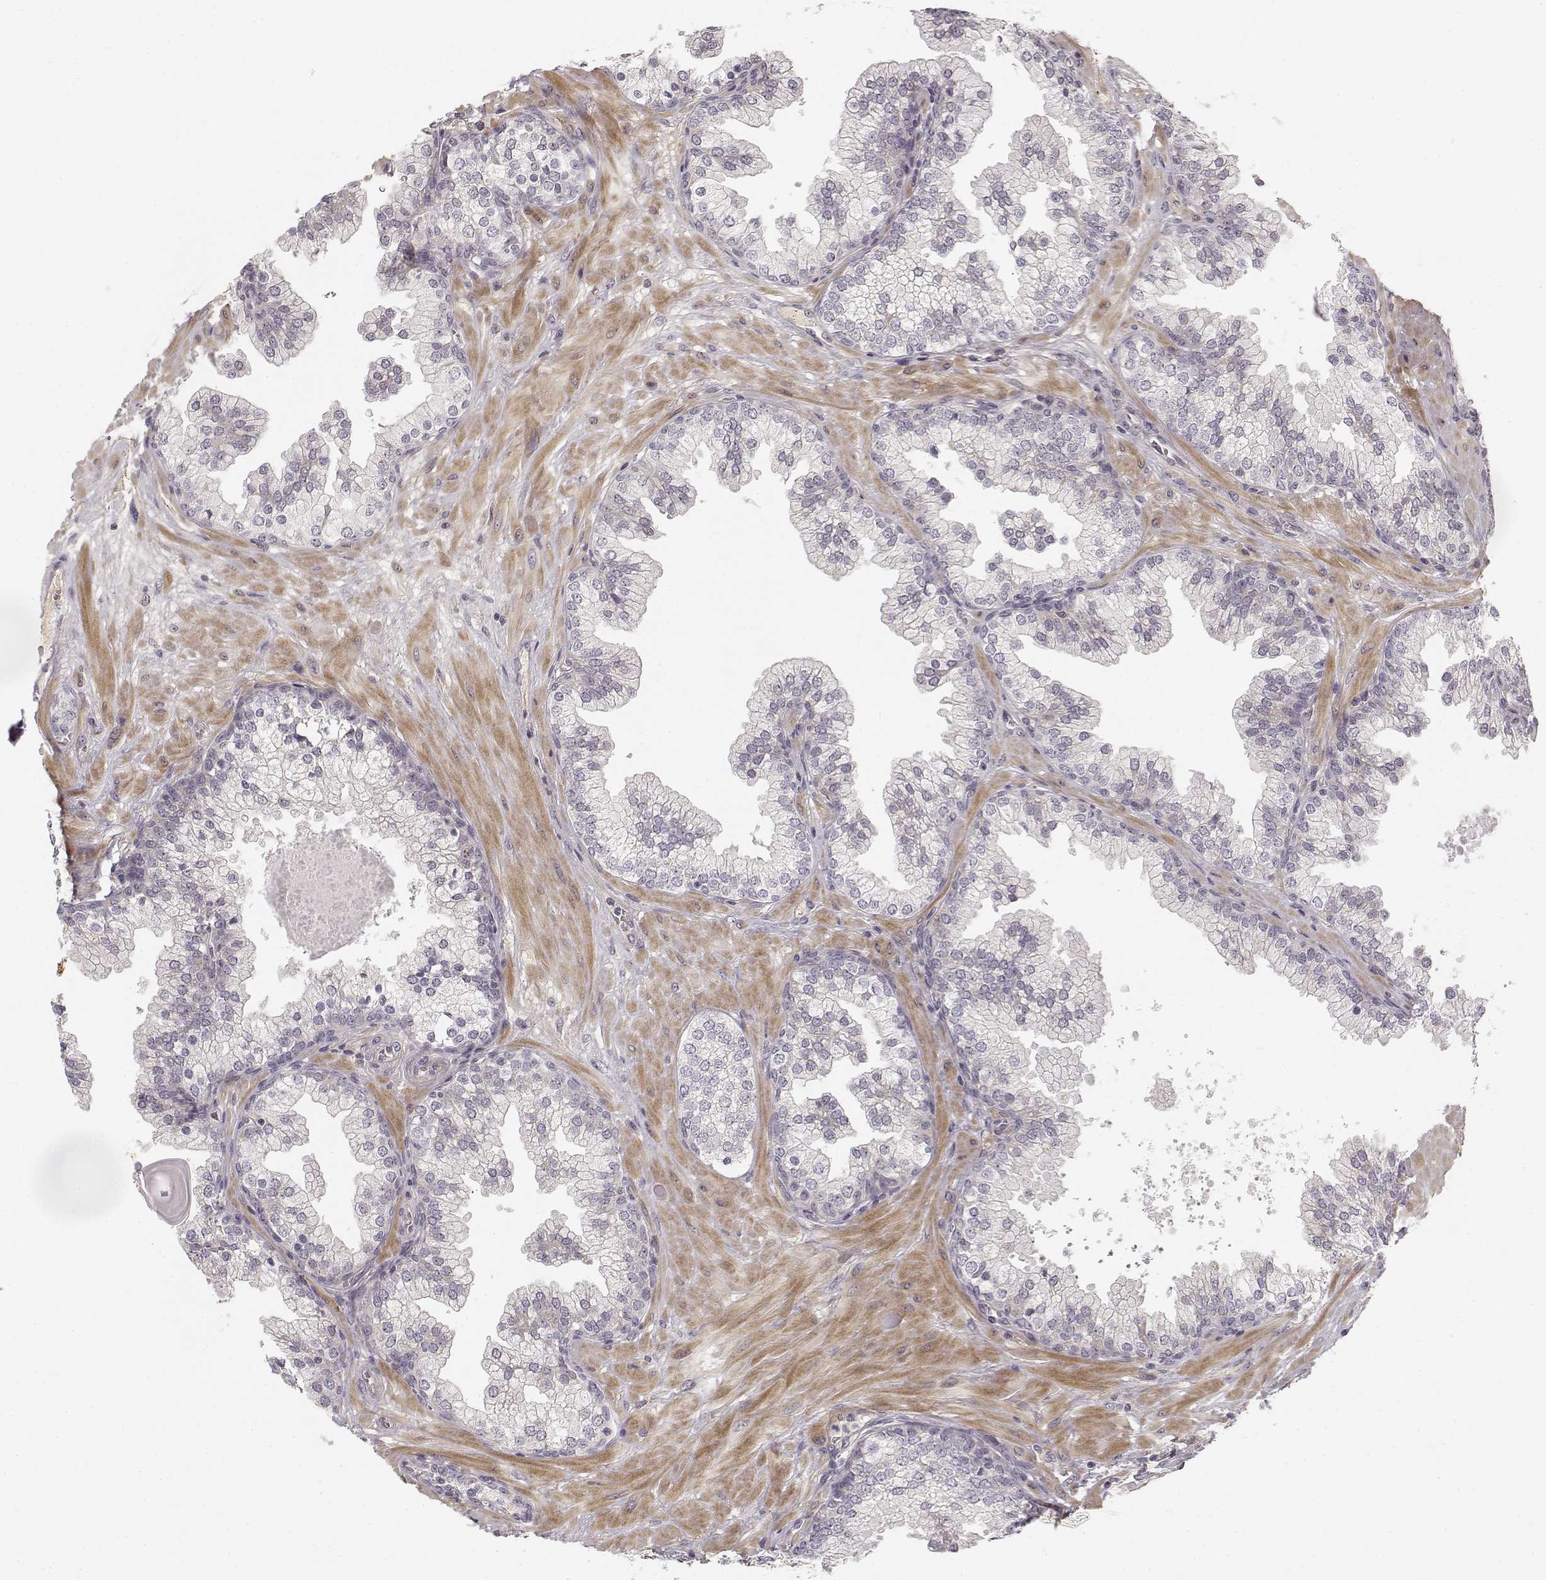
{"staining": {"intensity": "negative", "quantity": "none", "location": "none"}, "tissue": "prostate", "cell_type": "Glandular cells", "image_type": "normal", "snomed": [{"axis": "morphology", "description": "Normal tissue, NOS"}, {"axis": "topography", "description": "Prostate"}, {"axis": "topography", "description": "Peripheral nerve tissue"}], "caption": "Image shows no protein staining in glandular cells of unremarkable prostate. The staining is performed using DAB (3,3'-diaminobenzidine) brown chromogen with nuclei counter-stained in using hematoxylin.", "gene": "MED12L", "patient": {"sex": "male", "age": 61}}